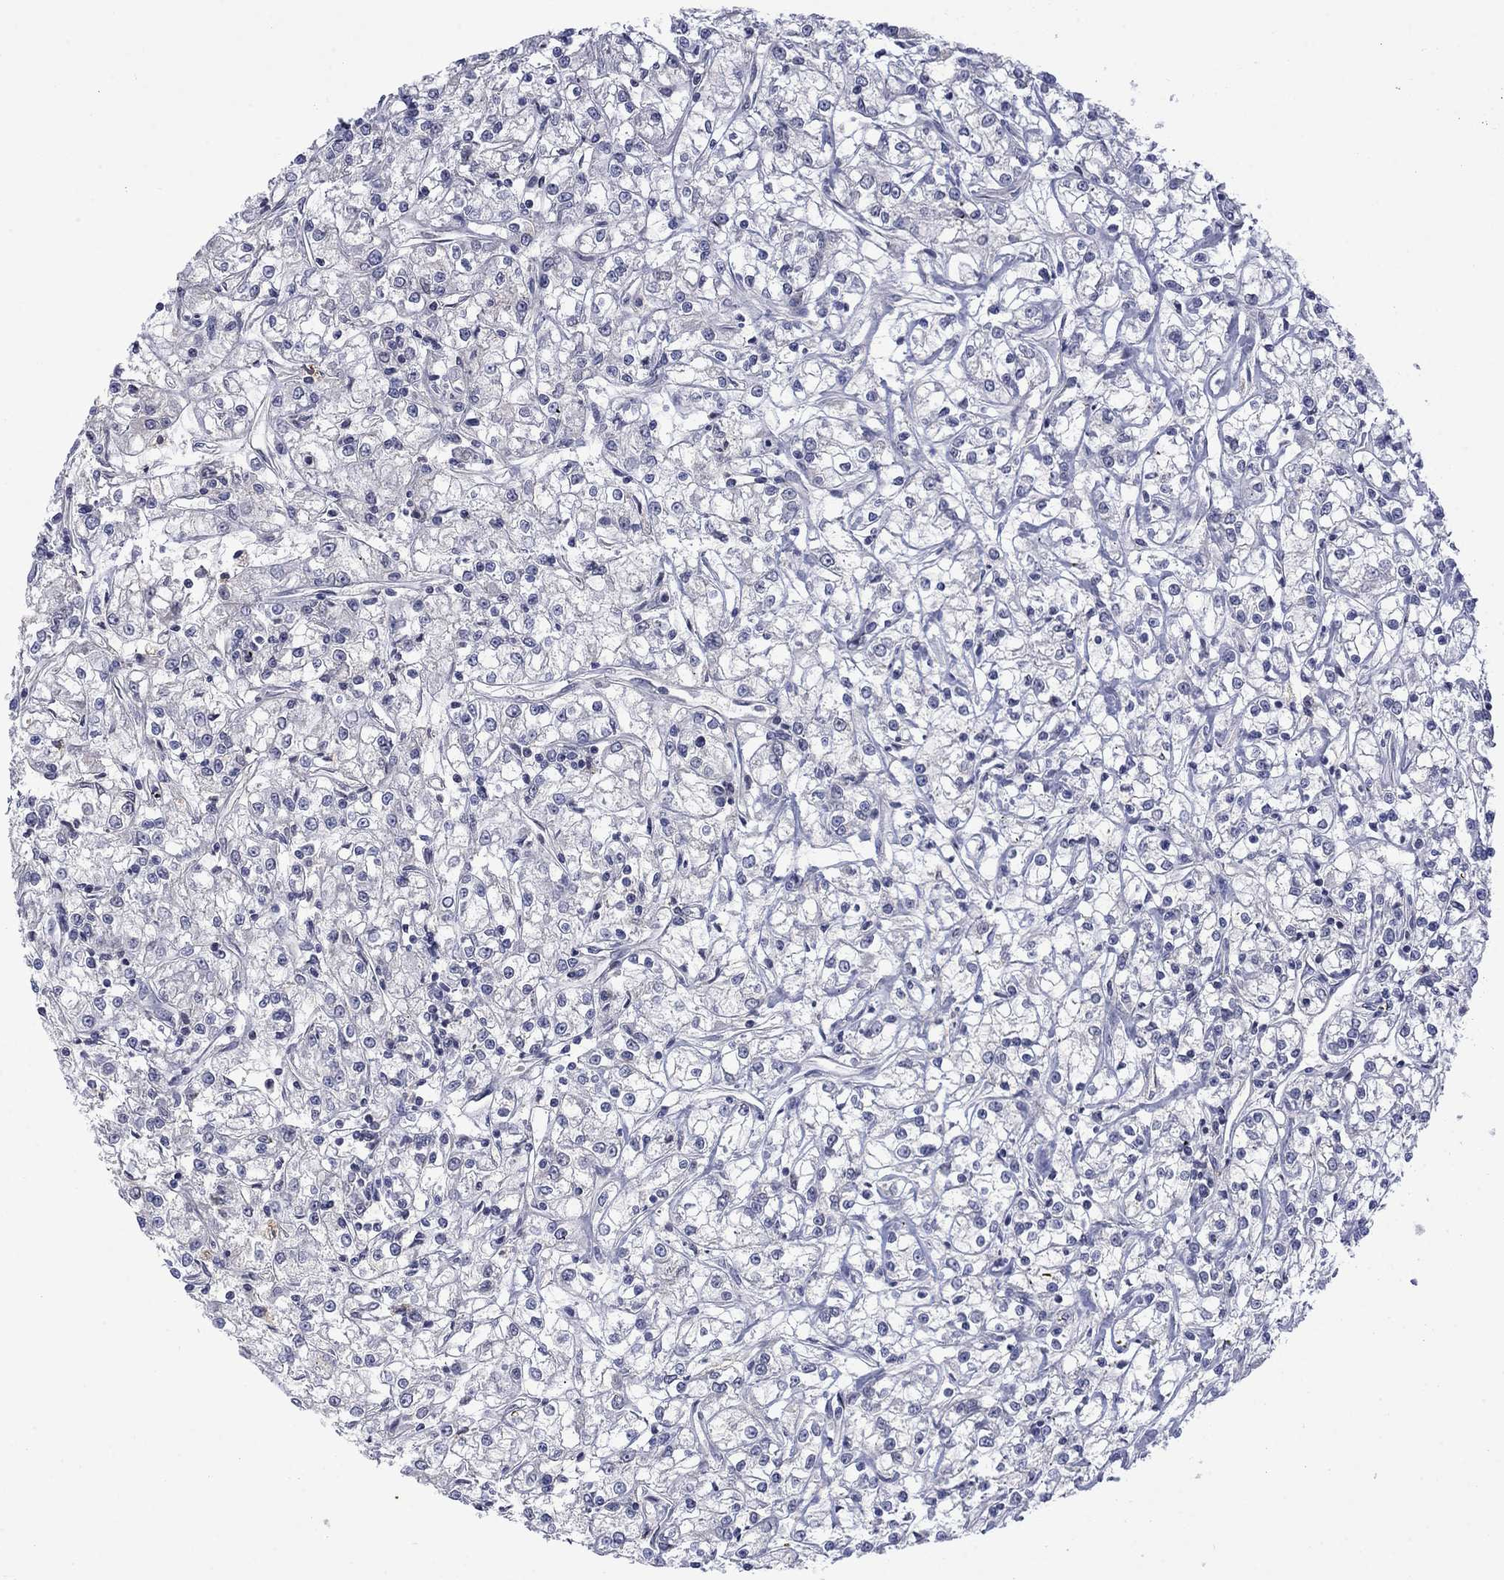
{"staining": {"intensity": "weak", "quantity": "<25%", "location": "cytoplasmic/membranous"}, "tissue": "renal cancer", "cell_type": "Tumor cells", "image_type": "cancer", "snomed": [{"axis": "morphology", "description": "Adenocarcinoma, NOS"}, {"axis": "topography", "description": "Kidney"}], "caption": "Tumor cells show no significant protein expression in renal cancer (adenocarcinoma).", "gene": "NSMF", "patient": {"sex": "female", "age": 59}}